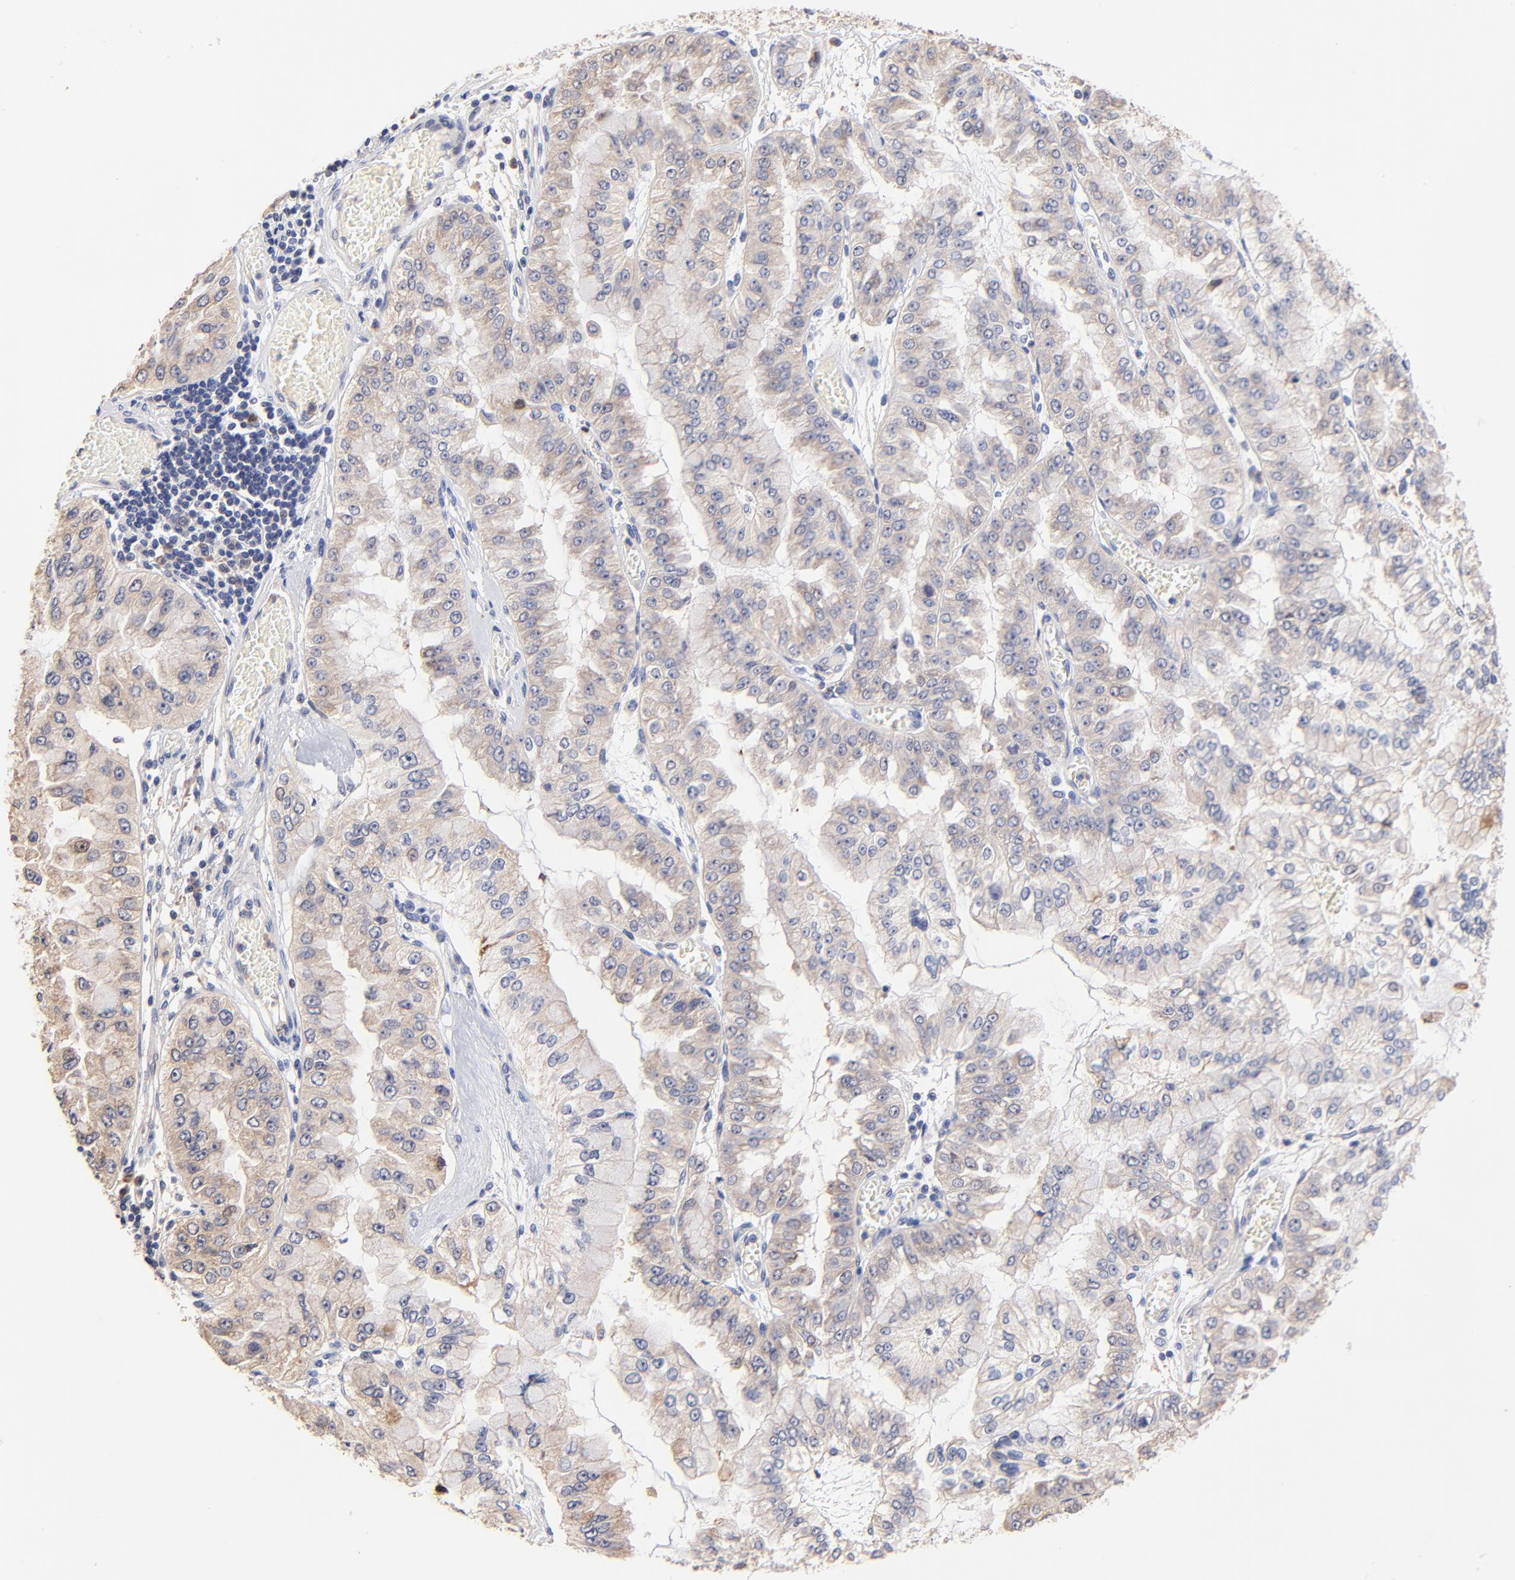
{"staining": {"intensity": "weak", "quantity": ">75%", "location": "cytoplasmic/membranous"}, "tissue": "liver cancer", "cell_type": "Tumor cells", "image_type": "cancer", "snomed": [{"axis": "morphology", "description": "Cholangiocarcinoma"}, {"axis": "topography", "description": "Liver"}], "caption": "Human liver cholangiocarcinoma stained with a protein marker displays weak staining in tumor cells.", "gene": "PTK7", "patient": {"sex": "female", "age": 79}}